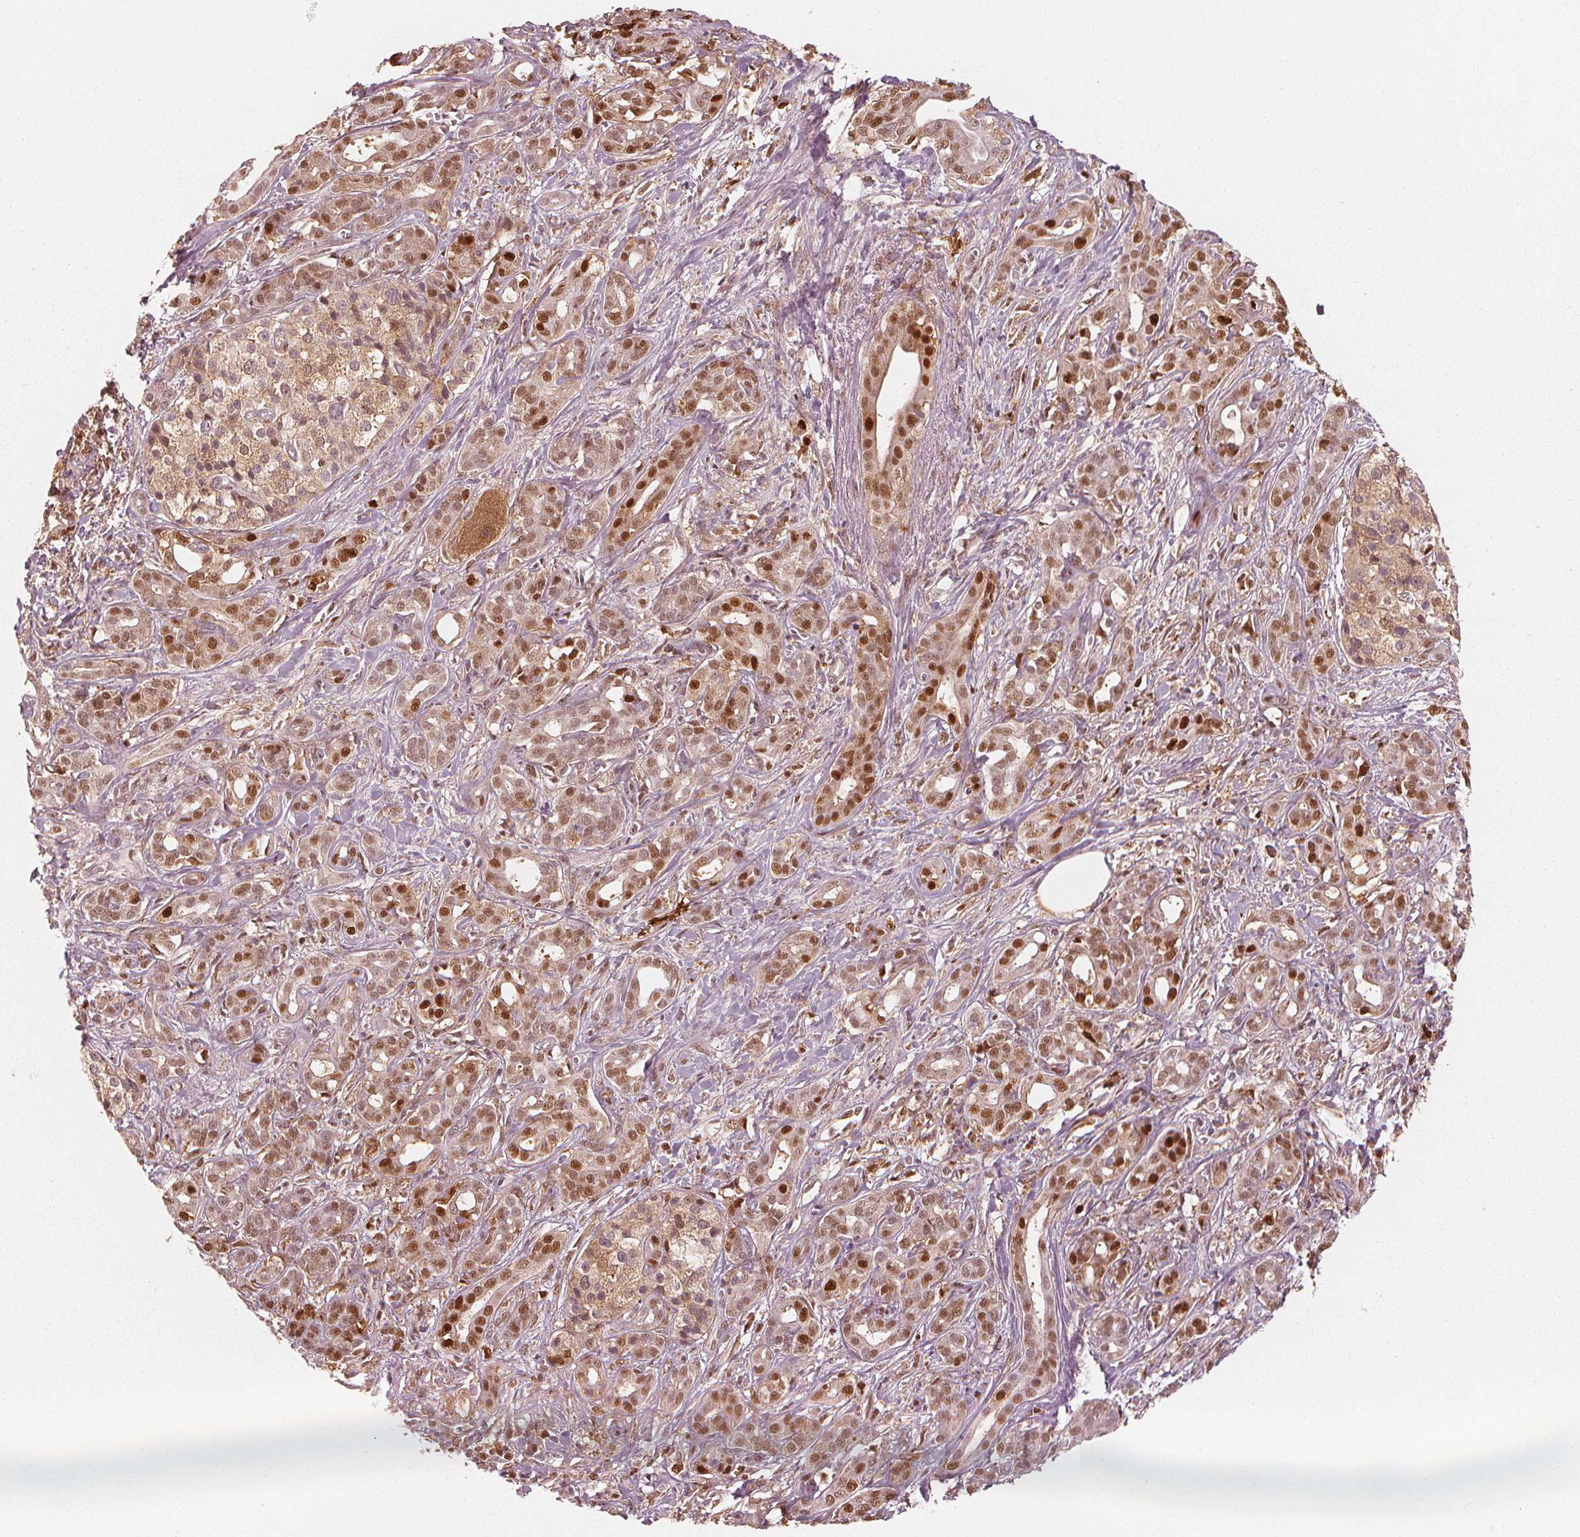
{"staining": {"intensity": "moderate", "quantity": ">75%", "location": "cytoplasmic/membranous,nuclear"}, "tissue": "pancreatic cancer", "cell_type": "Tumor cells", "image_type": "cancer", "snomed": [{"axis": "morphology", "description": "Adenocarcinoma, NOS"}, {"axis": "topography", "description": "Pancreas"}], "caption": "Tumor cells reveal medium levels of moderate cytoplasmic/membranous and nuclear expression in about >75% of cells in human pancreatic cancer (adenocarcinoma).", "gene": "SQSTM1", "patient": {"sex": "male", "age": 61}}